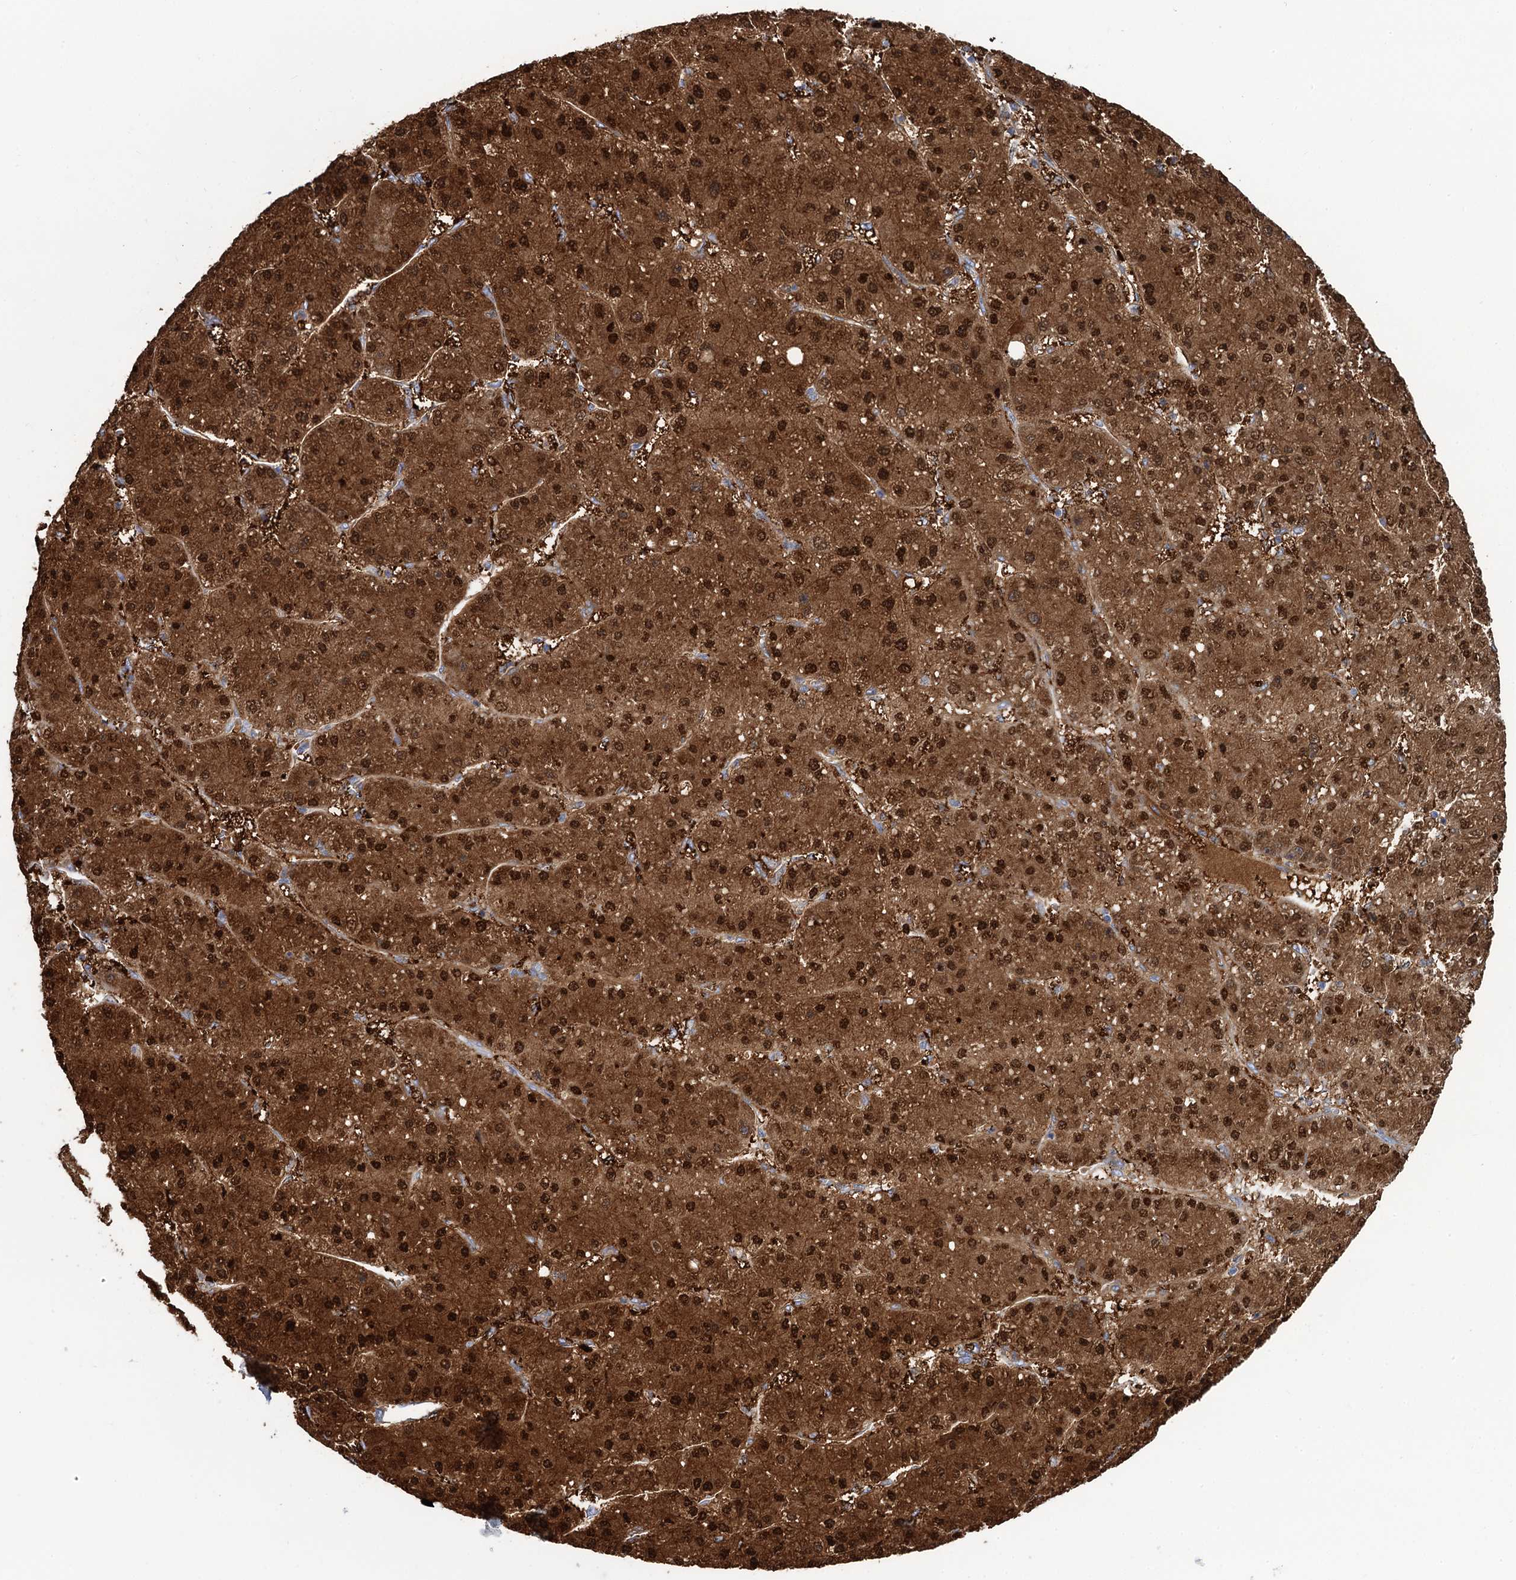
{"staining": {"intensity": "strong", "quantity": ">75%", "location": "cytoplasmic/membranous,nuclear"}, "tissue": "liver cancer", "cell_type": "Tumor cells", "image_type": "cancer", "snomed": [{"axis": "morphology", "description": "Carcinoma, Hepatocellular, NOS"}, {"axis": "topography", "description": "Liver"}], "caption": "Immunohistochemistry staining of liver cancer (hepatocellular carcinoma), which displays high levels of strong cytoplasmic/membranous and nuclear expression in approximately >75% of tumor cells indicating strong cytoplasmic/membranous and nuclear protein positivity. The staining was performed using DAB (3,3'-diaminobenzidine) (brown) for protein detection and nuclei were counterstained in hematoxylin (blue).", "gene": "FAH", "patient": {"sex": "male", "age": 67}}